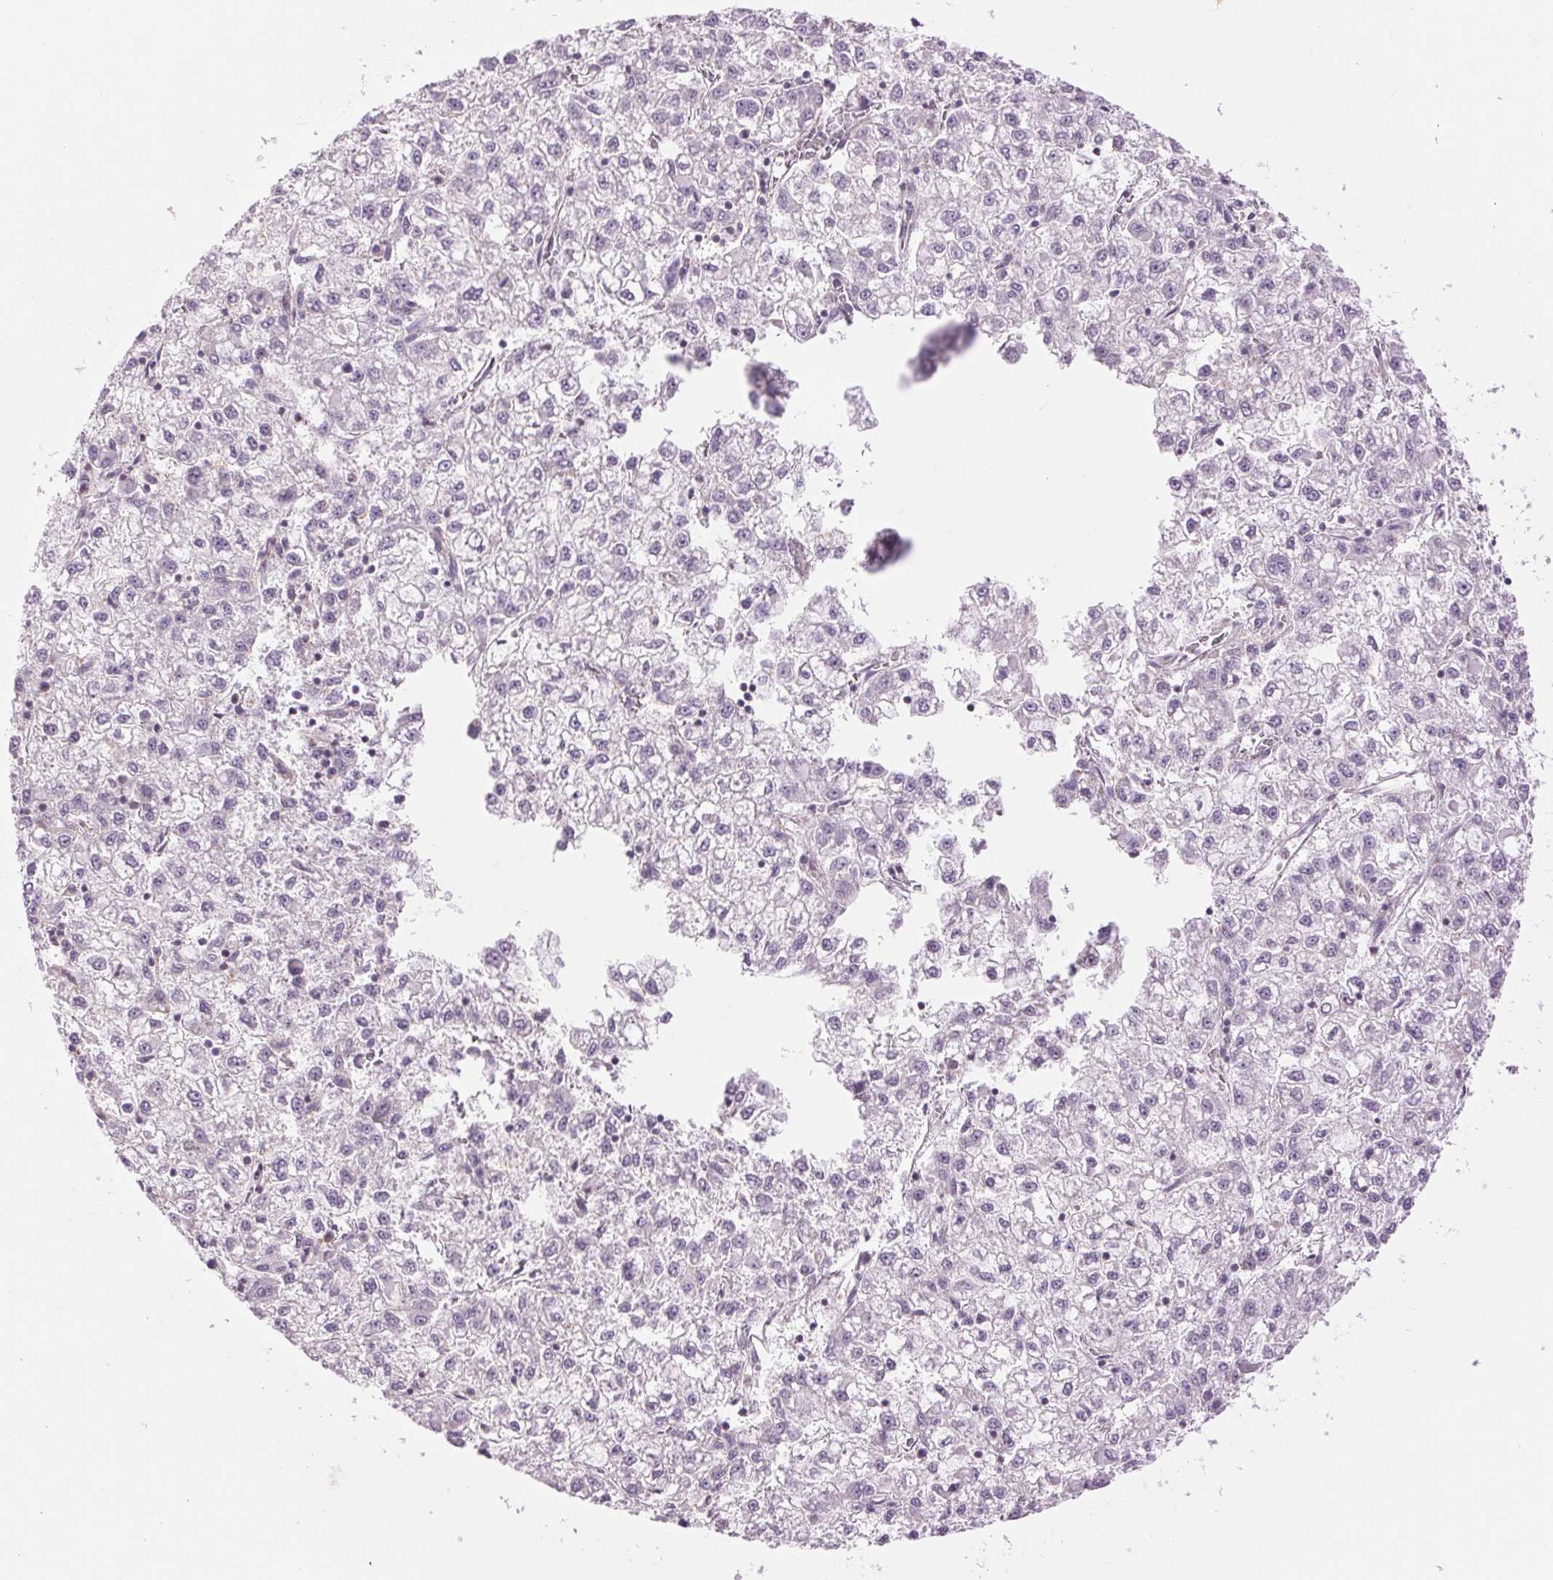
{"staining": {"intensity": "negative", "quantity": "none", "location": "none"}, "tissue": "liver cancer", "cell_type": "Tumor cells", "image_type": "cancer", "snomed": [{"axis": "morphology", "description": "Carcinoma, Hepatocellular, NOS"}, {"axis": "topography", "description": "Liver"}], "caption": "DAB (3,3'-diaminobenzidine) immunohistochemical staining of liver hepatocellular carcinoma exhibits no significant staining in tumor cells.", "gene": "CTNNA3", "patient": {"sex": "male", "age": 40}}